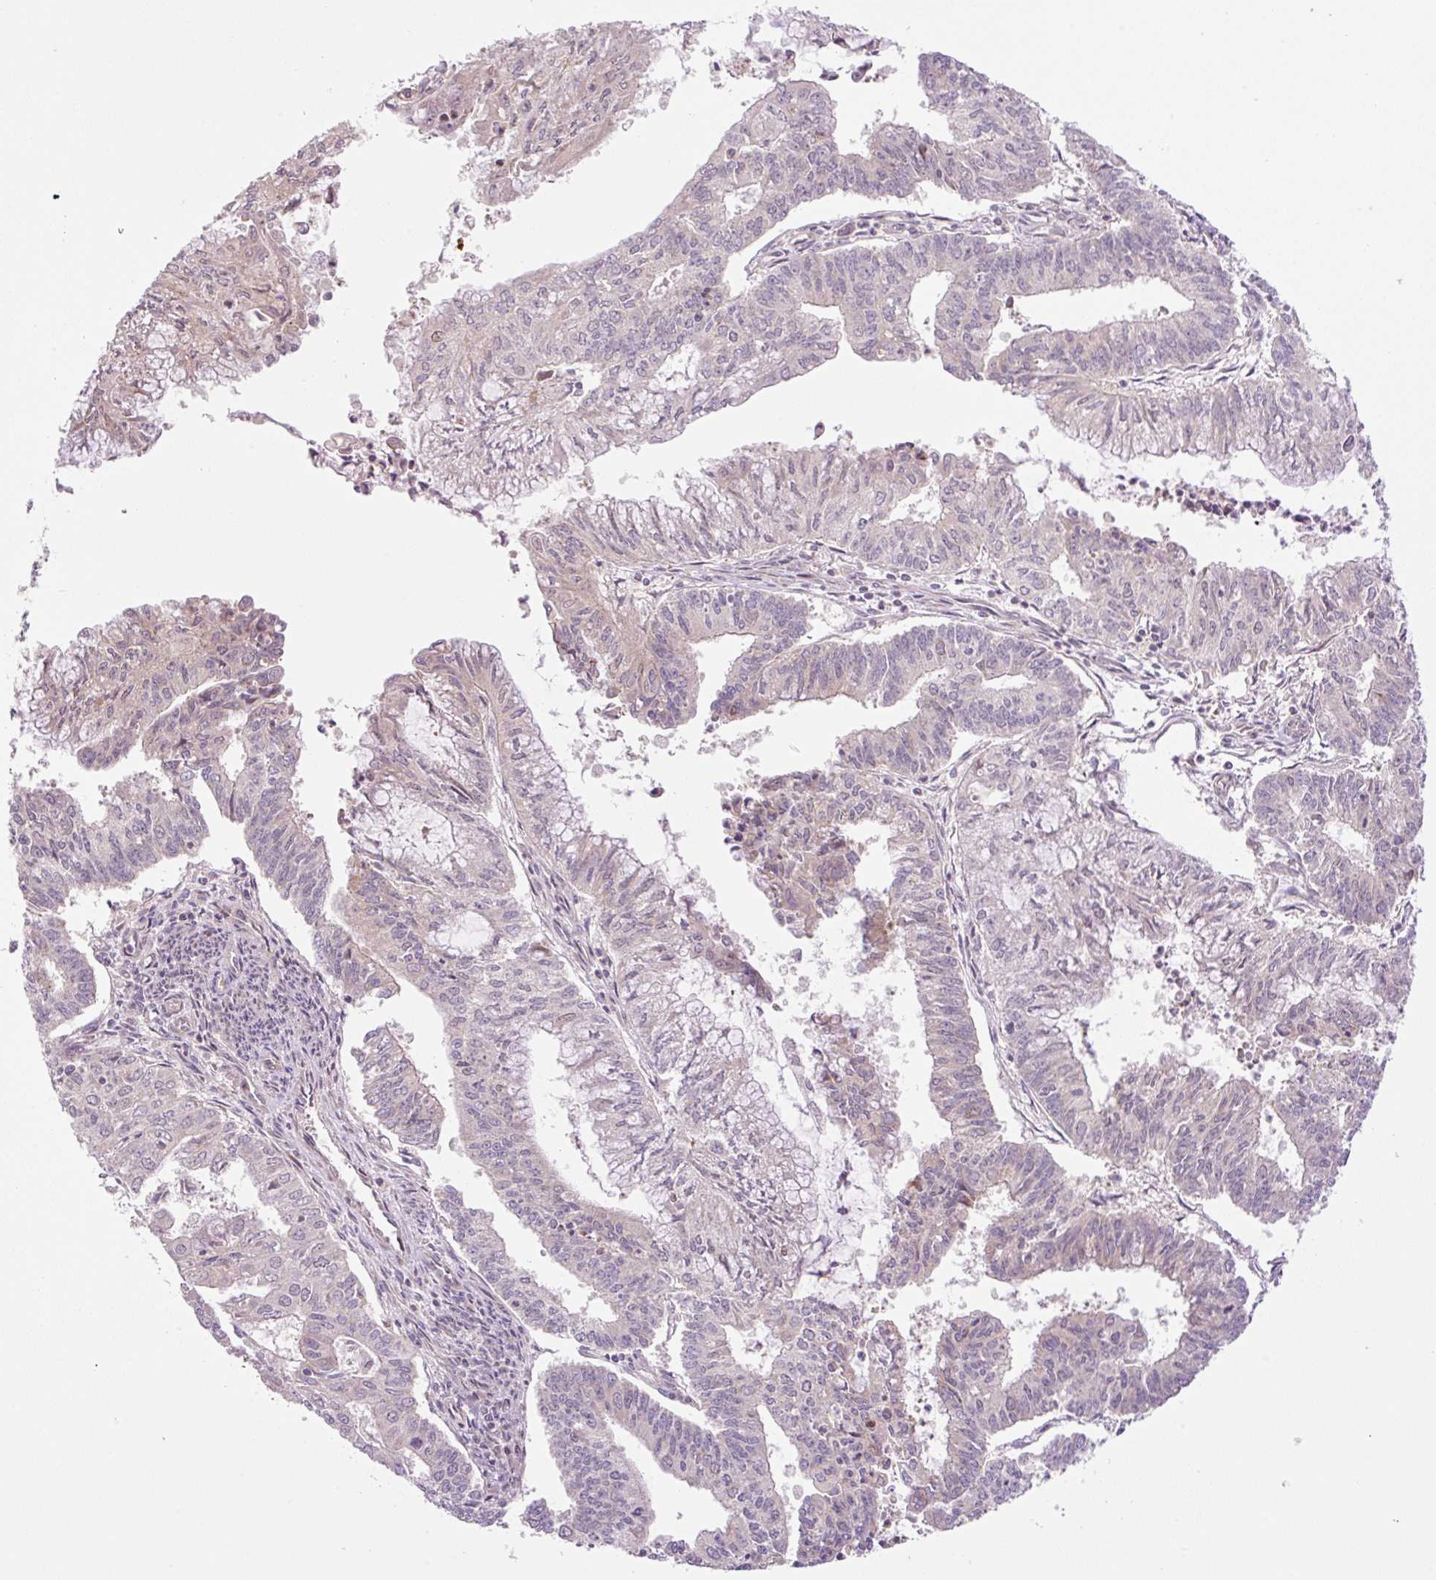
{"staining": {"intensity": "weak", "quantity": "<25%", "location": "cytoplasmic/membranous"}, "tissue": "endometrial cancer", "cell_type": "Tumor cells", "image_type": "cancer", "snomed": [{"axis": "morphology", "description": "Adenocarcinoma, NOS"}, {"axis": "topography", "description": "Endometrium"}], "caption": "Tumor cells are negative for brown protein staining in endometrial cancer (adenocarcinoma).", "gene": "ZNF394", "patient": {"sex": "female", "age": 61}}